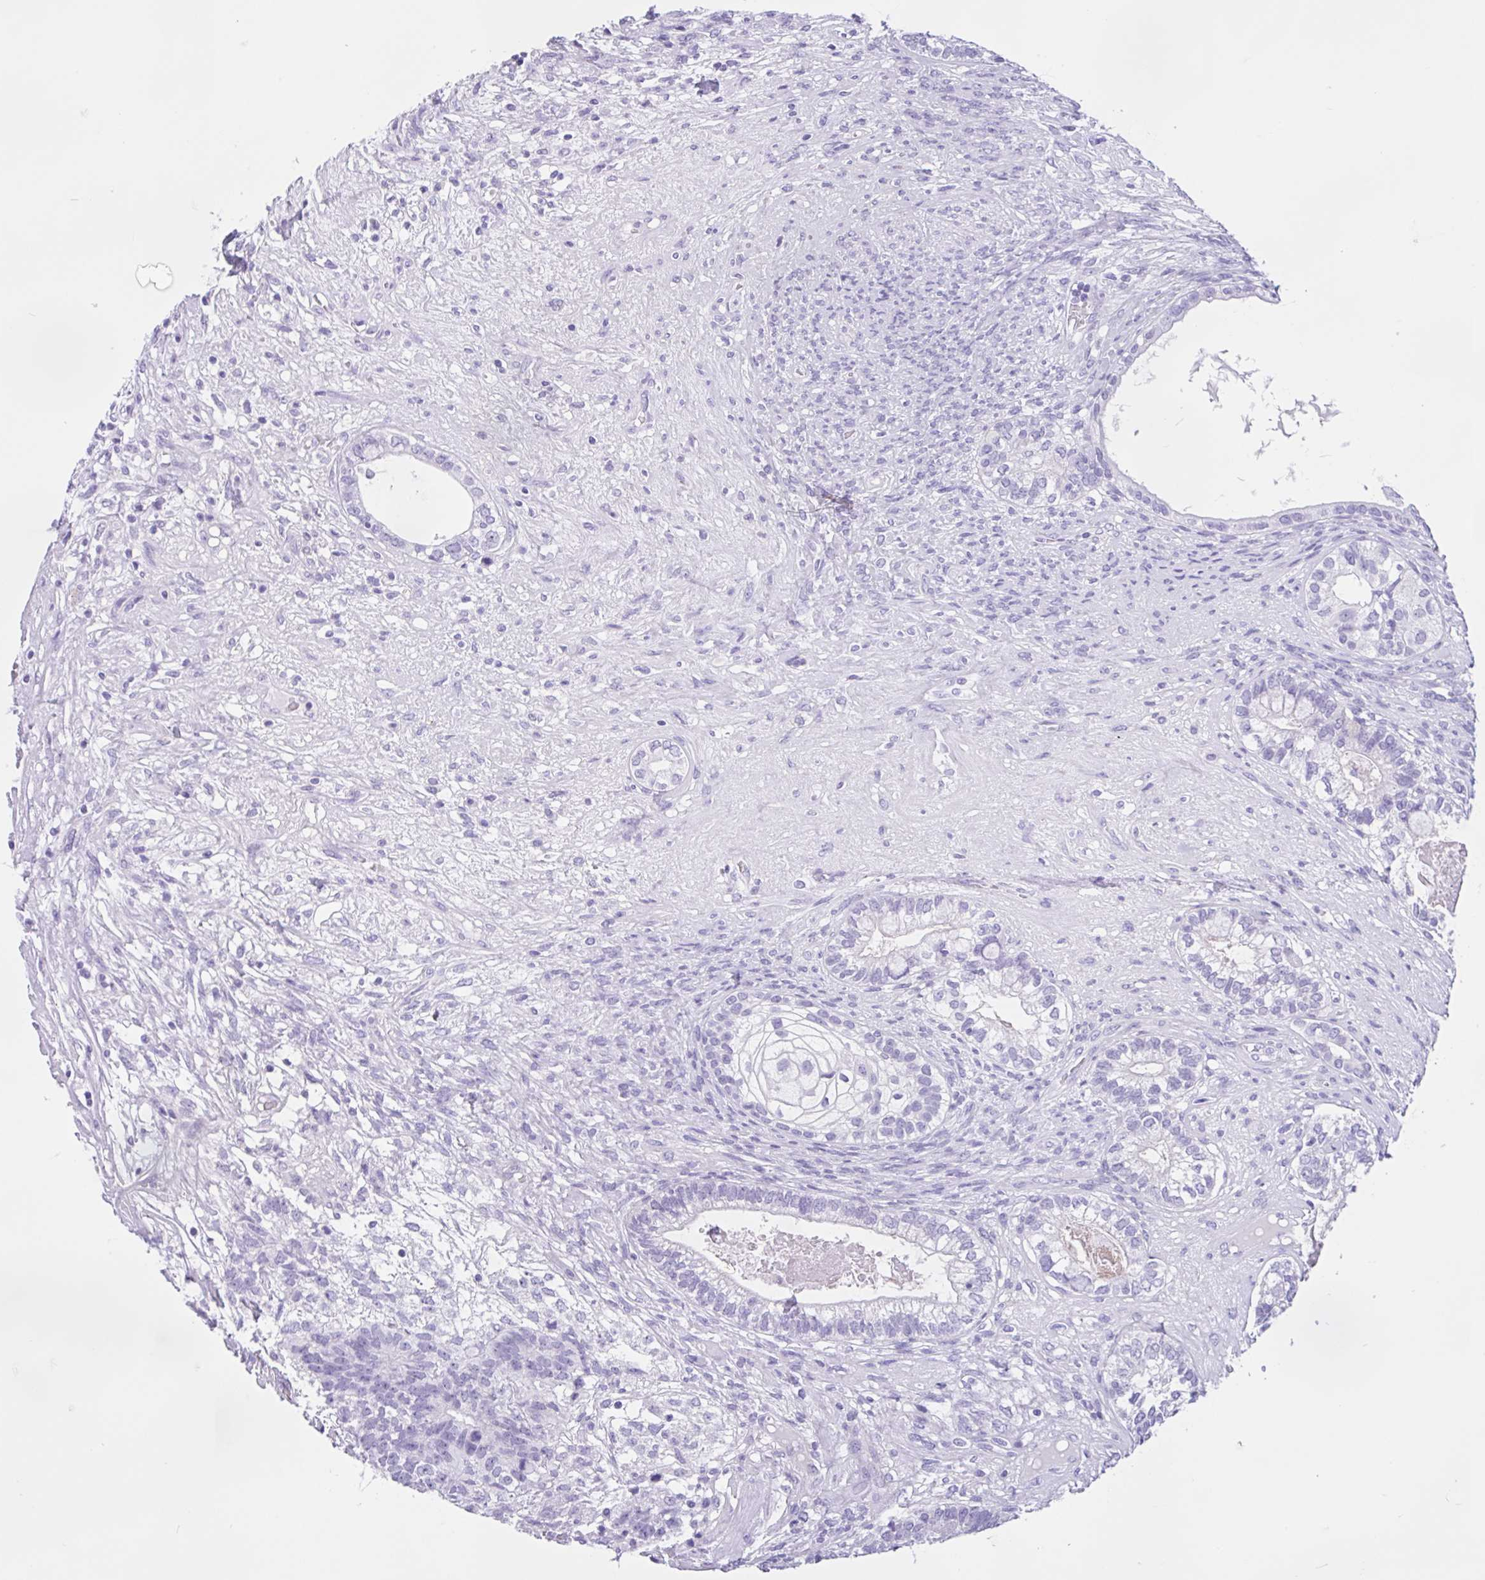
{"staining": {"intensity": "negative", "quantity": "none", "location": "none"}, "tissue": "testis cancer", "cell_type": "Tumor cells", "image_type": "cancer", "snomed": [{"axis": "morphology", "description": "Seminoma, NOS"}, {"axis": "morphology", "description": "Carcinoma, Embryonal, NOS"}, {"axis": "topography", "description": "Testis"}], "caption": "A high-resolution micrograph shows immunohistochemistry staining of embryonal carcinoma (testis), which displays no significant positivity in tumor cells.", "gene": "ZNF319", "patient": {"sex": "male", "age": 41}}